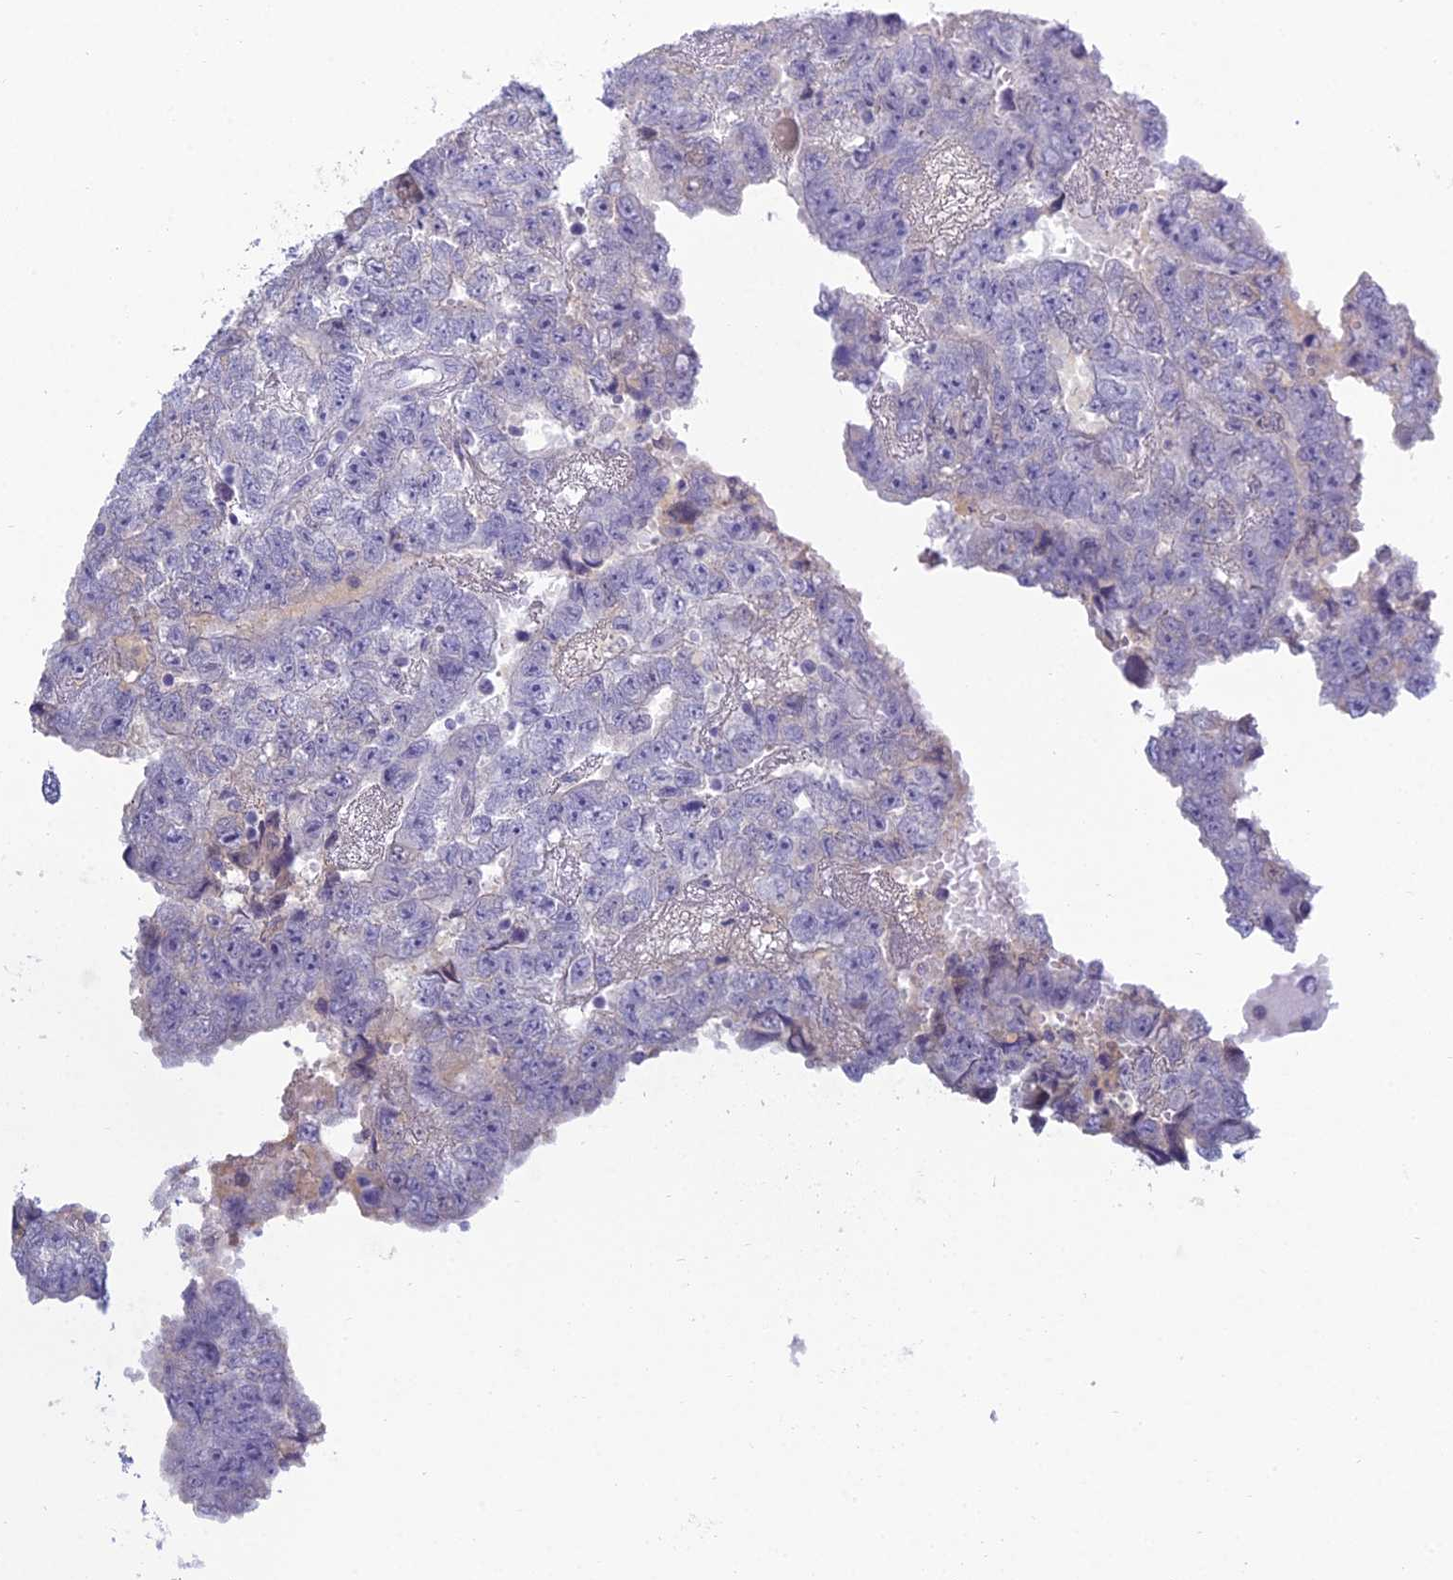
{"staining": {"intensity": "negative", "quantity": "none", "location": "none"}, "tissue": "testis cancer", "cell_type": "Tumor cells", "image_type": "cancer", "snomed": [{"axis": "morphology", "description": "Carcinoma, Embryonal, NOS"}, {"axis": "topography", "description": "Testis"}], "caption": "This photomicrograph is of embryonal carcinoma (testis) stained with immunohistochemistry to label a protein in brown with the nuclei are counter-stained blue. There is no expression in tumor cells.", "gene": "MUC13", "patient": {"sex": "male", "age": 25}}